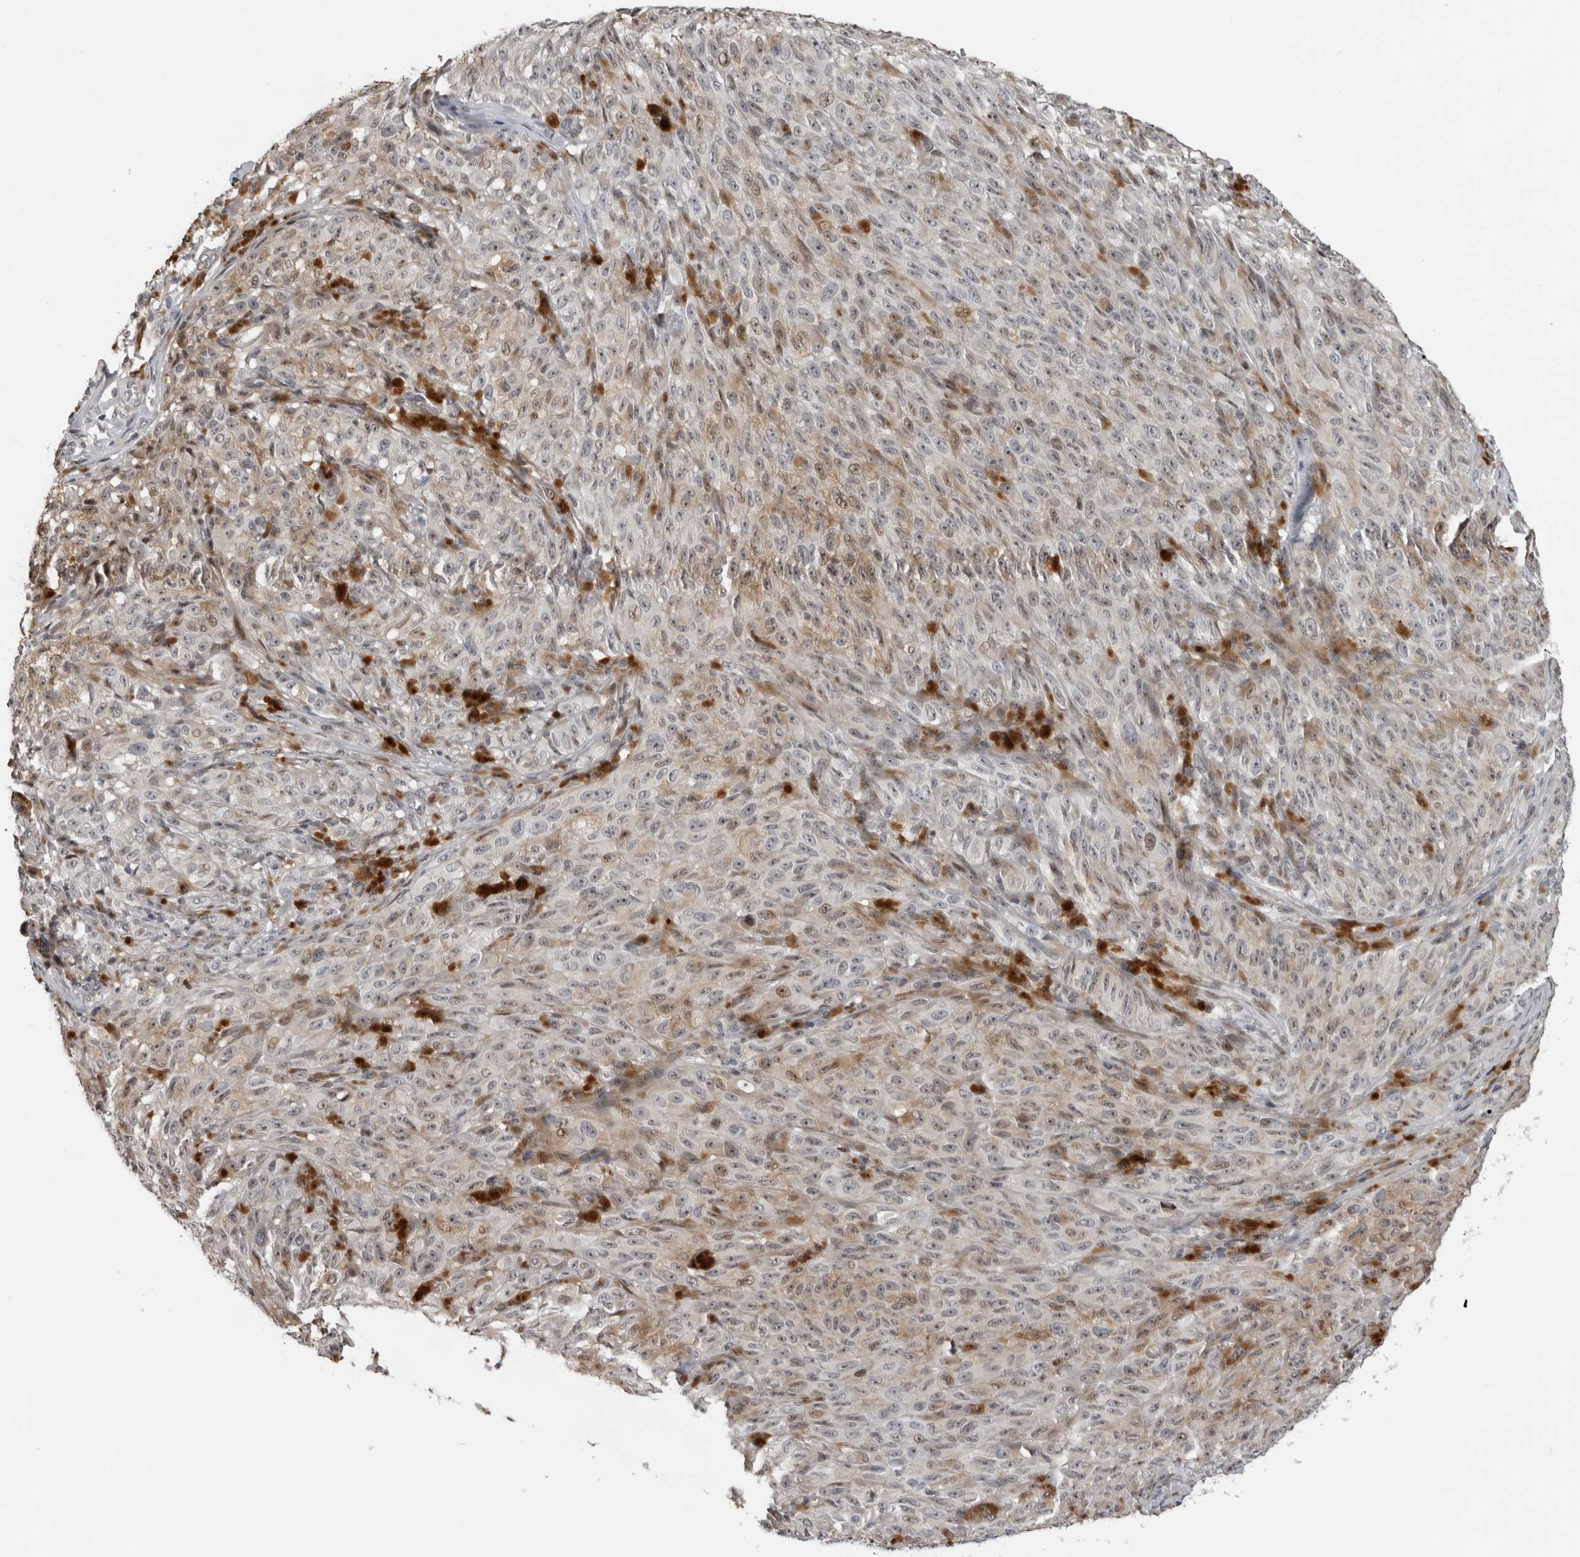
{"staining": {"intensity": "weak", "quantity": "<25%", "location": "cytoplasmic/membranous,nuclear"}, "tissue": "melanoma", "cell_type": "Tumor cells", "image_type": "cancer", "snomed": [{"axis": "morphology", "description": "Malignant melanoma, NOS"}, {"axis": "topography", "description": "Skin"}], "caption": "This histopathology image is of malignant melanoma stained with immunohistochemistry to label a protein in brown with the nuclei are counter-stained blue. There is no positivity in tumor cells. (IHC, brightfield microscopy, high magnification).", "gene": "PRRX2", "patient": {"sex": "female", "age": 82}}